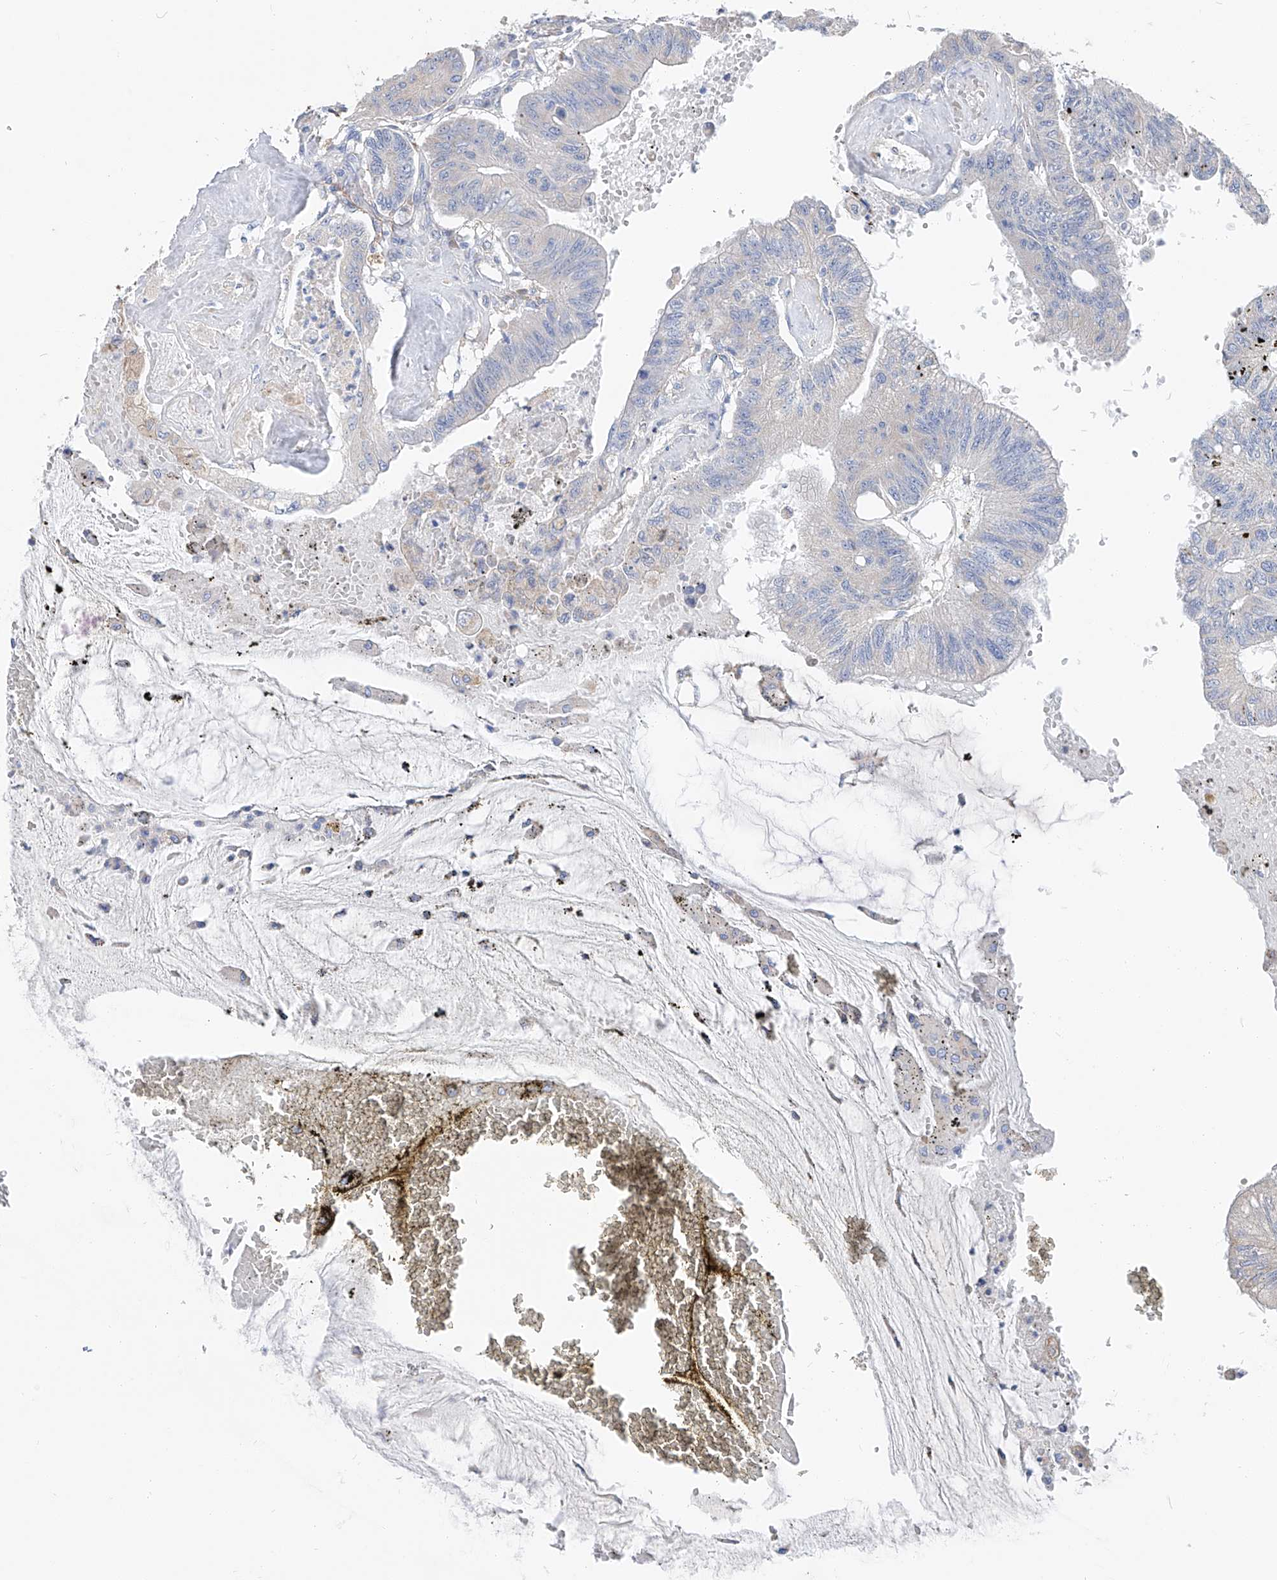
{"staining": {"intensity": "negative", "quantity": "none", "location": "none"}, "tissue": "colorectal cancer", "cell_type": "Tumor cells", "image_type": "cancer", "snomed": [{"axis": "morphology", "description": "Adenoma, NOS"}, {"axis": "morphology", "description": "Adenocarcinoma, NOS"}, {"axis": "topography", "description": "Colon"}], "caption": "High power microscopy histopathology image of an immunohistochemistry histopathology image of colorectal cancer, revealing no significant staining in tumor cells. (DAB immunohistochemistry (IHC), high magnification).", "gene": "UFL1", "patient": {"sex": "male", "age": 79}}